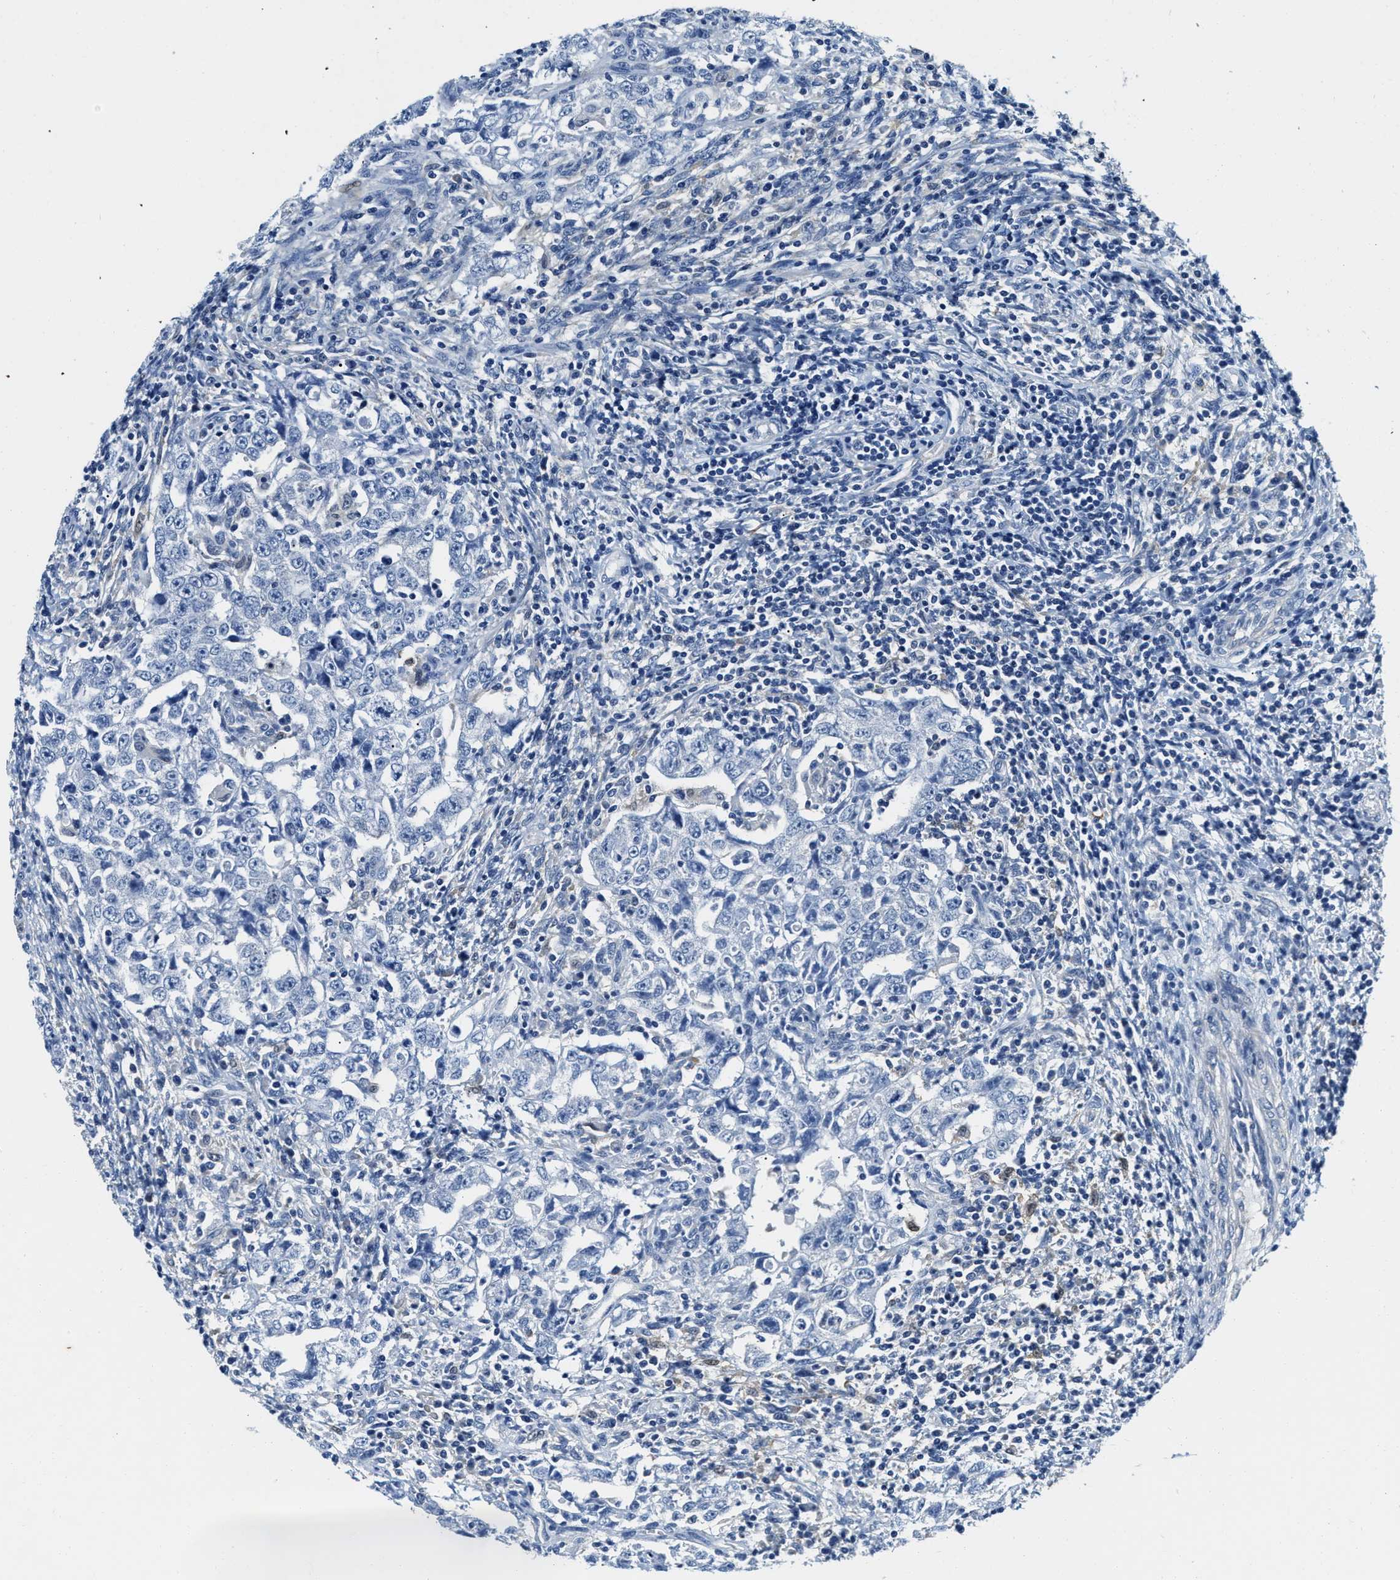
{"staining": {"intensity": "negative", "quantity": "none", "location": "none"}, "tissue": "testis cancer", "cell_type": "Tumor cells", "image_type": "cancer", "snomed": [{"axis": "morphology", "description": "Carcinoma, Embryonal, NOS"}, {"axis": "topography", "description": "Testis"}], "caption": "Tumor cells show no significant expression in testis cancer.", "gene": "EIF2AK2", "patient": {"sex": "male", "age": 26}}